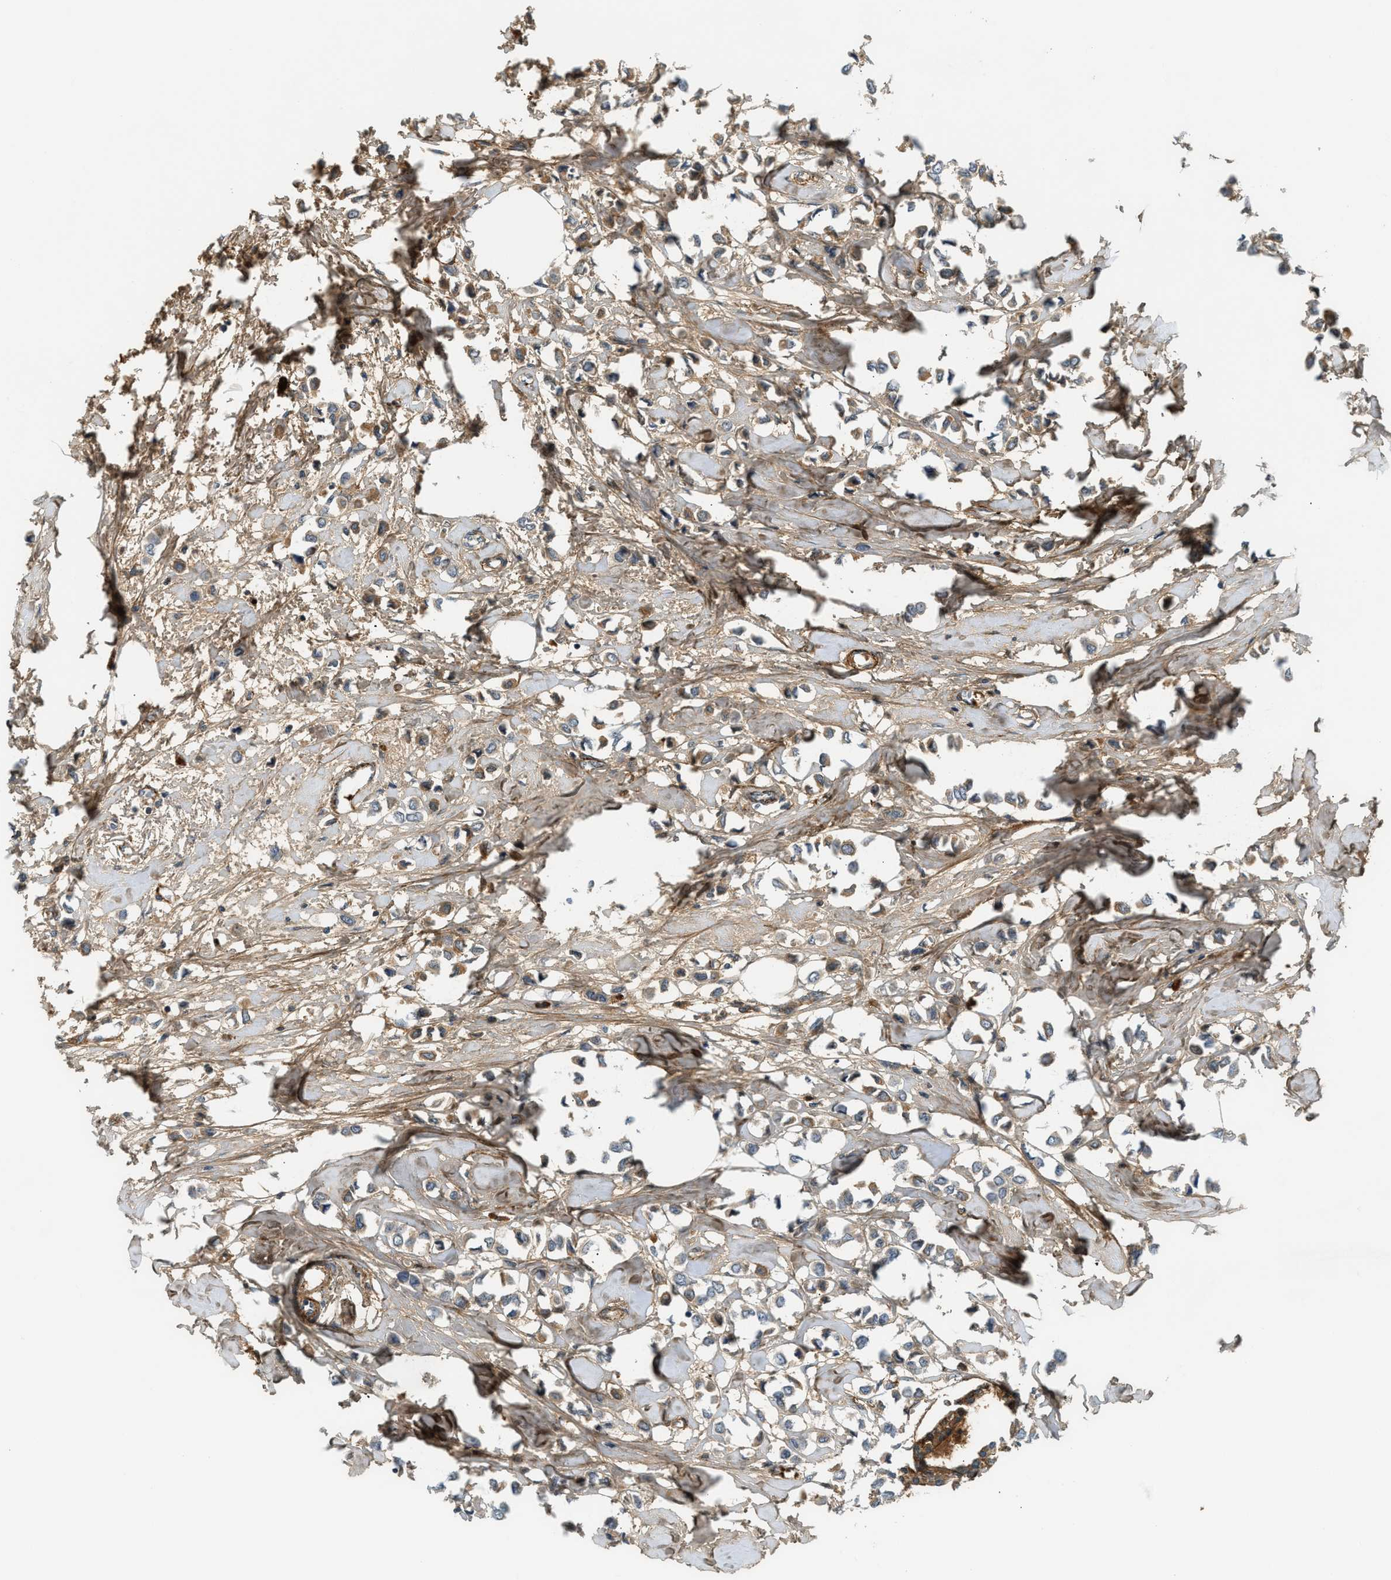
{"staining": {"intensity": "moderate", "quantity": "25%-75%", "location": "cytoplasmic/membranous"}, "tissue": "breast cancer", "cell_type": "Tumor cells", "image_type": "cancer", "snomed": [{"axis": "morphology", "description": "Lobular carcinoma"}, {"axis": "topography", "description": "Breast"}], "caption": "Lobular carcinoma (breast) stained with immunohistochemistry exhibits moderate cytoplasmic/membranous expression in approximately 25%-75% of tumor cells.", "gene": "EDNRA", "patient": {"sex": "female", "age": 51}}